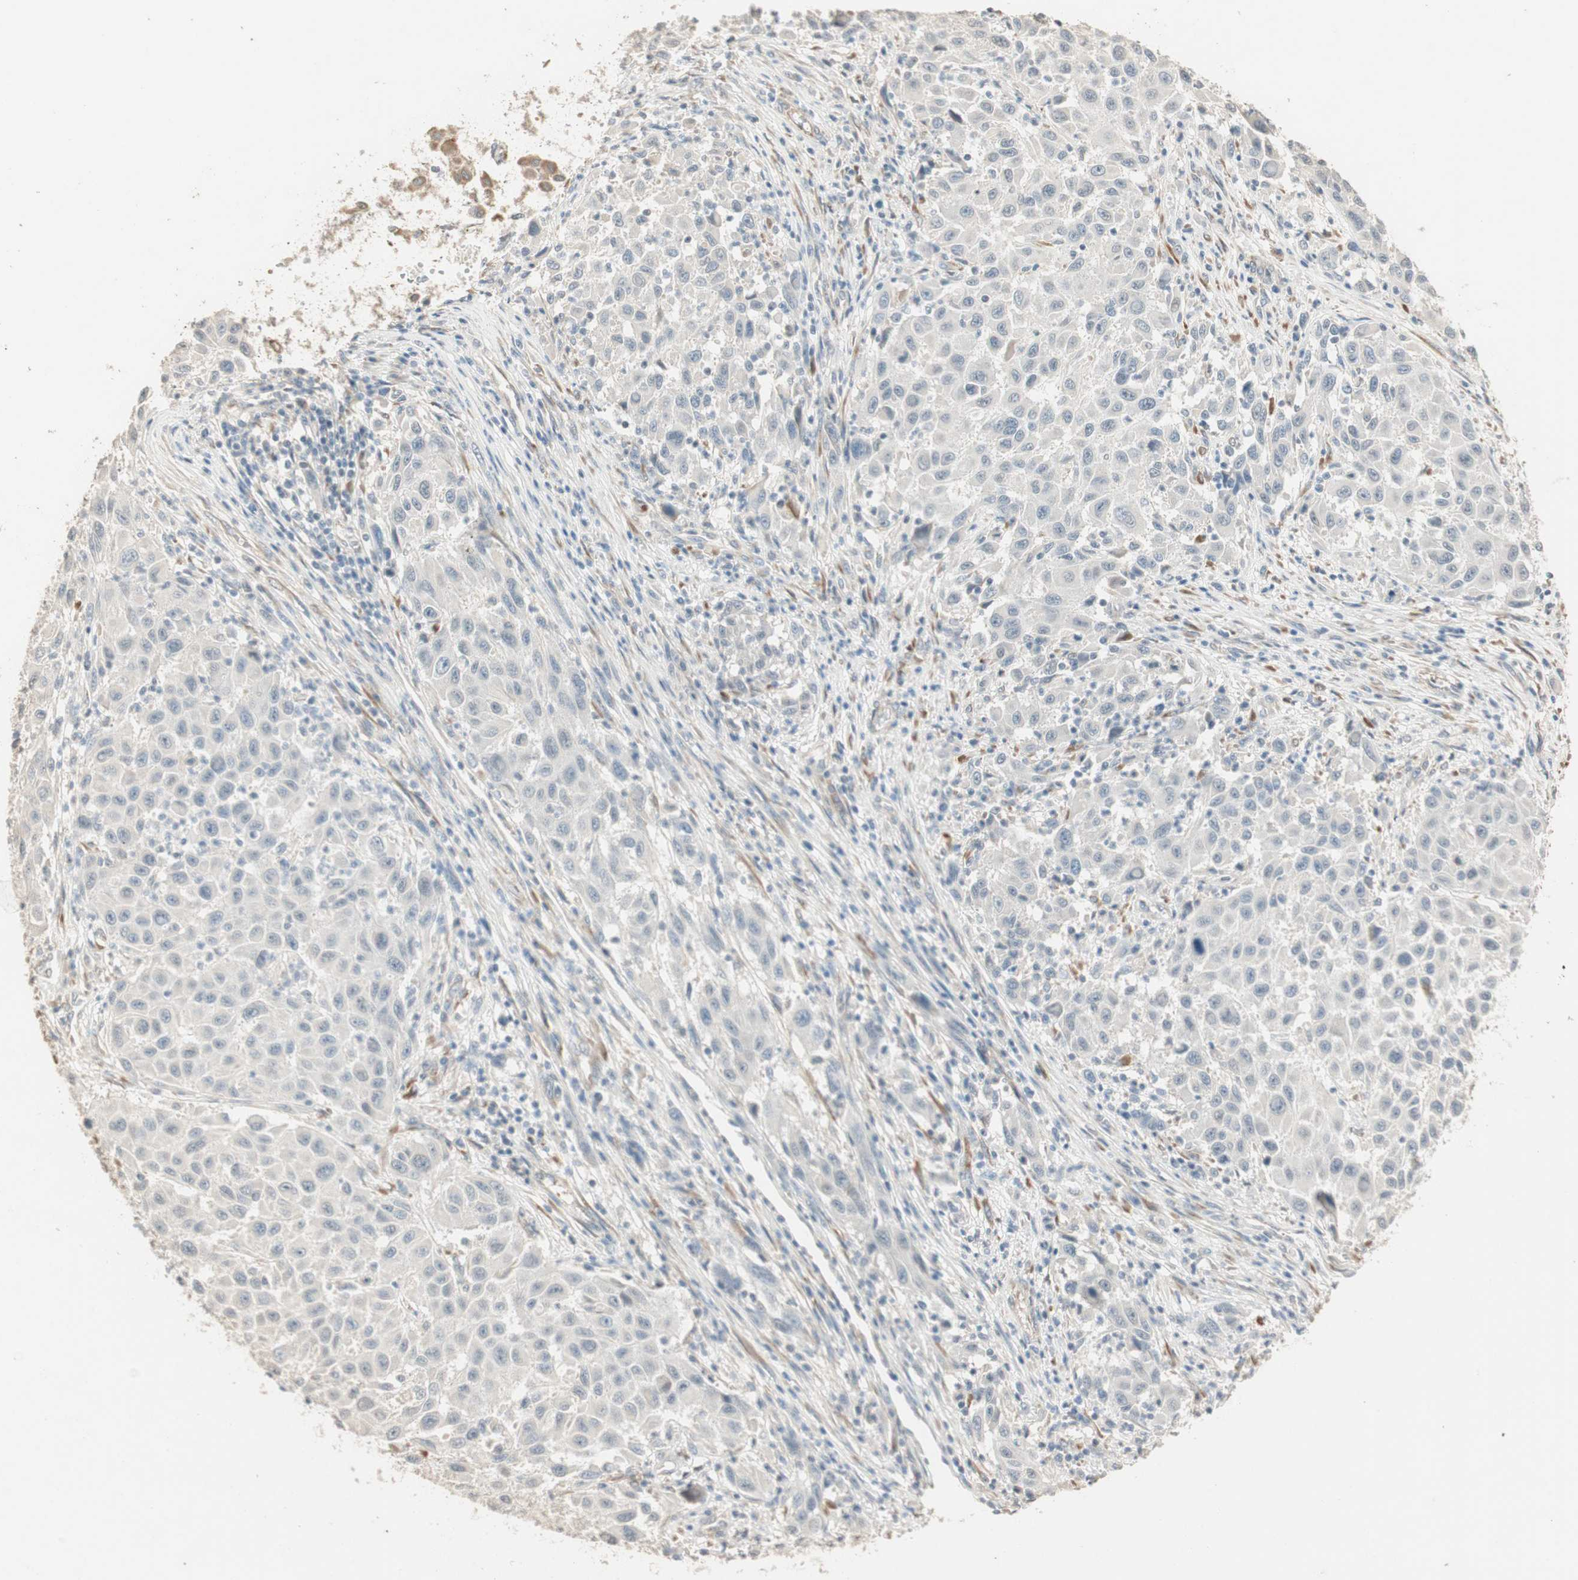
{"staining": {"intensity": "negative", "quantity": "none", "location": "none"}, "tissue": "melanoma", "cell_type": "Tumor cells", "image_type": "cancer", "snomed": [{"axis": "morphology", "description": "Malignant melanoma, Metastatic site"}, {"axis": "topography", "description": "Lymph node"}], "caption": "IHC of melanoma exhibits no positivity in tumor cells. The staining was performed using DAB to visualize the protein expression in brown, while the nuclei were stained in blue with hematoxylin (Magnification: 20x).", "gene": "TASOR", "patient": {"sex": "male", "age": 61}}